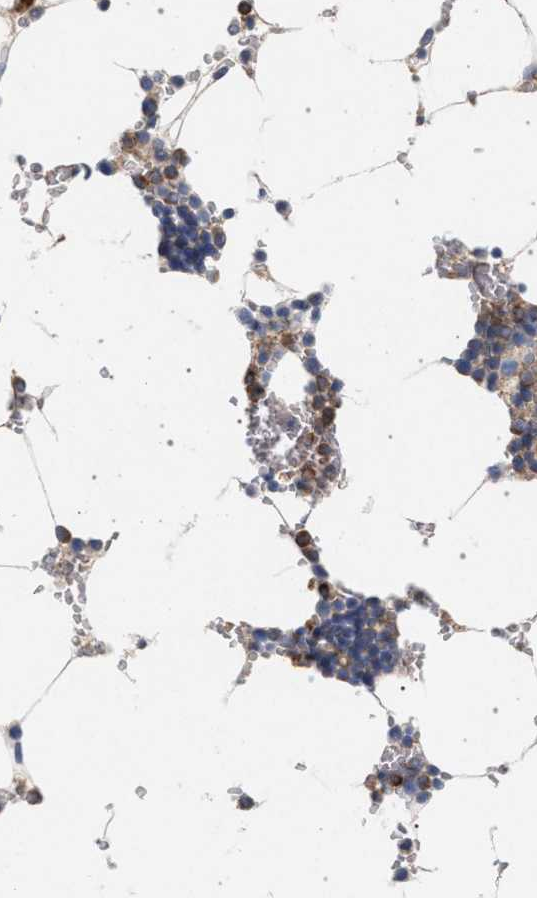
{"staining": {"intensity": "moderate", "quantity": "25%-75%", "location": "cytoplasmic/membranous"}, "tissue": "bone marrow", "cell_type": "Hematopoietic cells", "image_type": "normal", "snomed": [{"axis": "morphology", "description": "Normal tissue, NOS"}, {"axis": "topography", "description": "Bone marrow"}], "caption": "IHC (DAB (3,3'-diaminobenzidine)) staining of unremarkable bone marrow reveals moderate cytoplasmic/membranous protein staining in approximately 25%-75% of hematopoietic cells. The protein is shown in brown color, while the nuclei are stained blue.", "gene": "MAMDC2", "patient": {"sex": "male", "age": 70}}